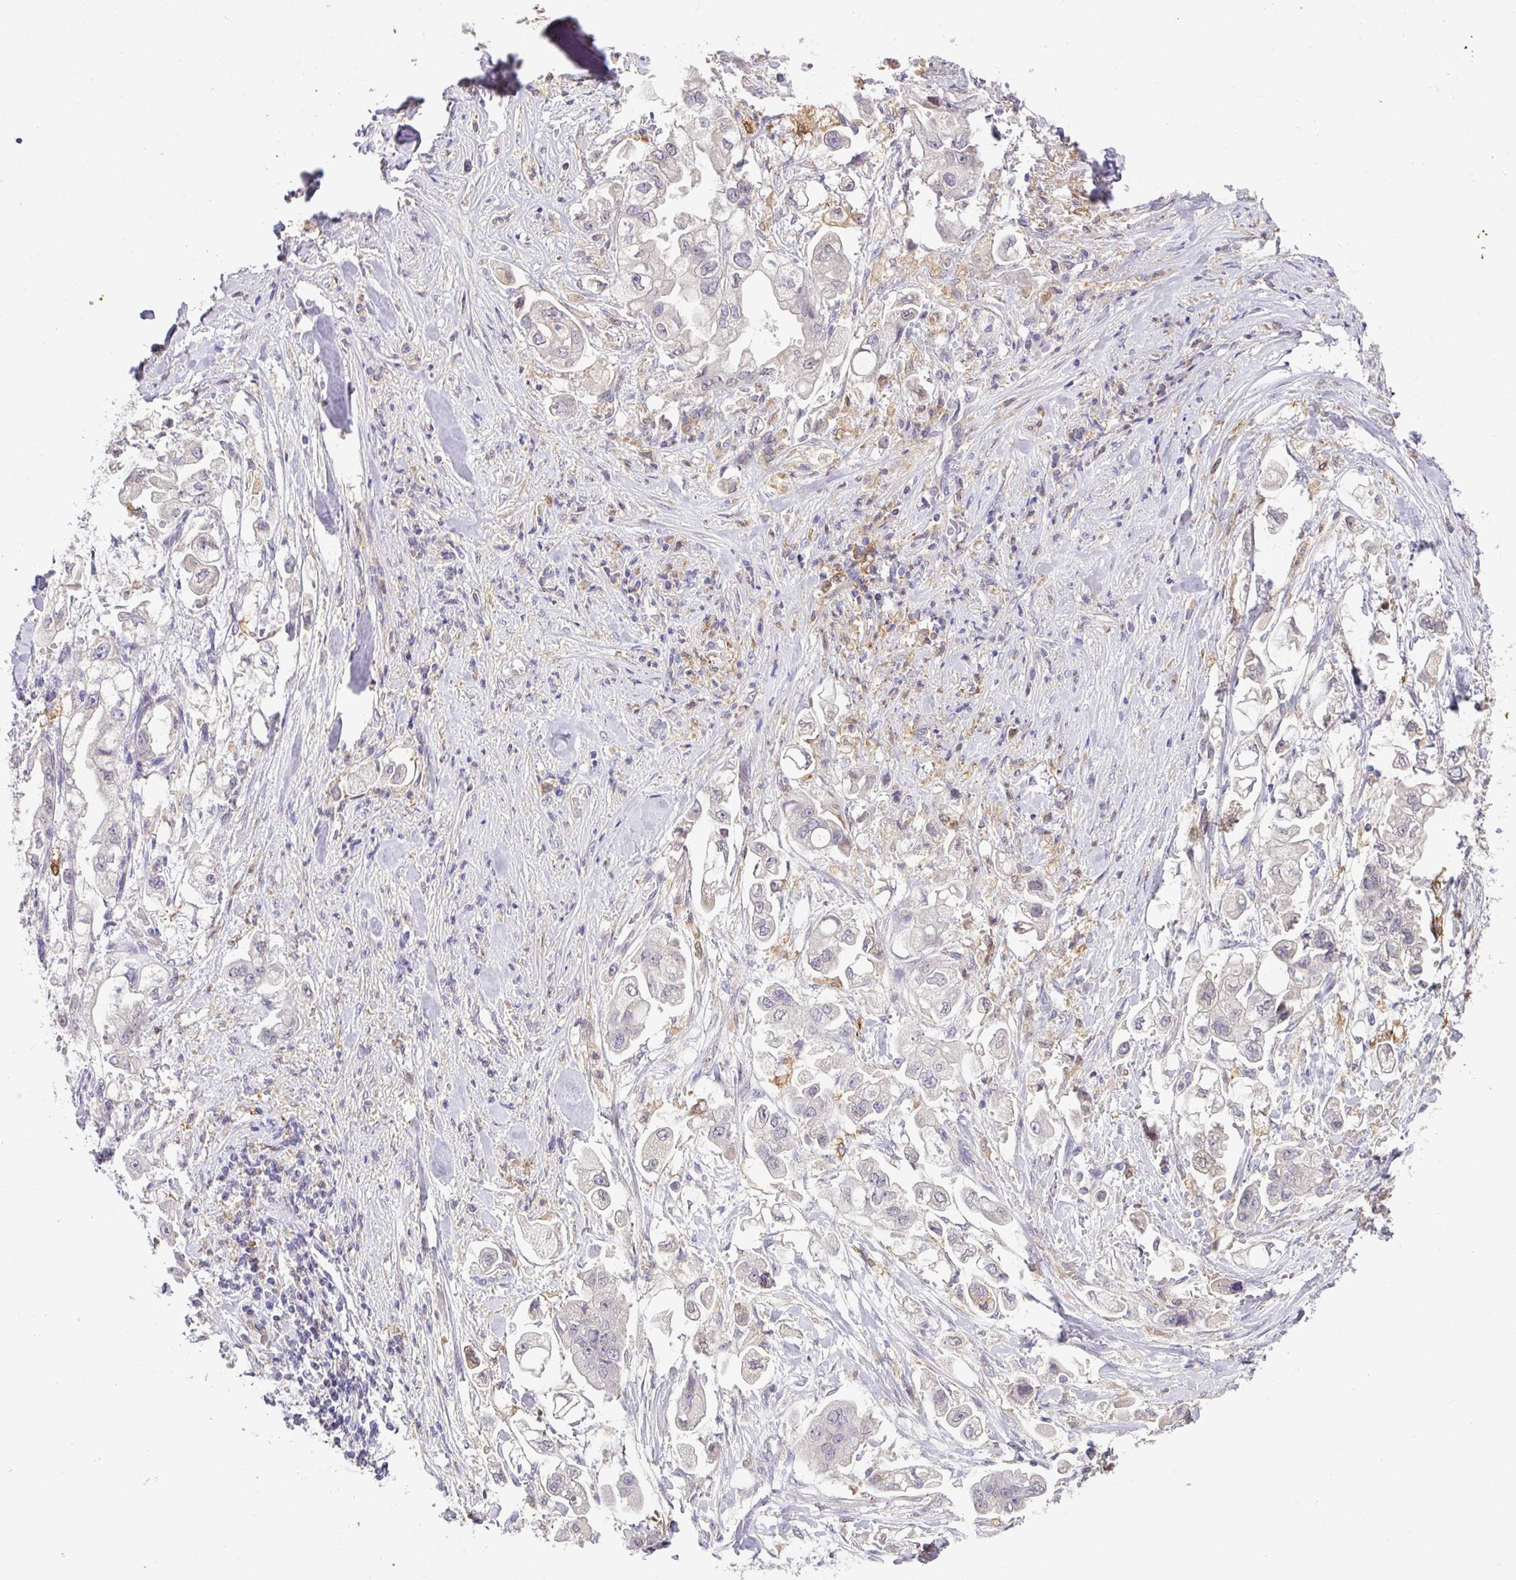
{"staining": {"intensity": "negative", "quantity": "none", "location": "none"}, "tissue": "stomach cancer", "cell_type": "Tumor cells", "image_type": "cancer", "snomed": [{"axis": "morphology", "description": "Adenocarcinoma, NOS"}, {"axis": "topography", "description": "Stomach"}], "caption": "Tumor cells show no significant staining in stomach cancer (adenocarcinoma). Nuclei are stained in blue.", "gene": "GCNT7", "patient": {"sex": "male", "age": 62}}